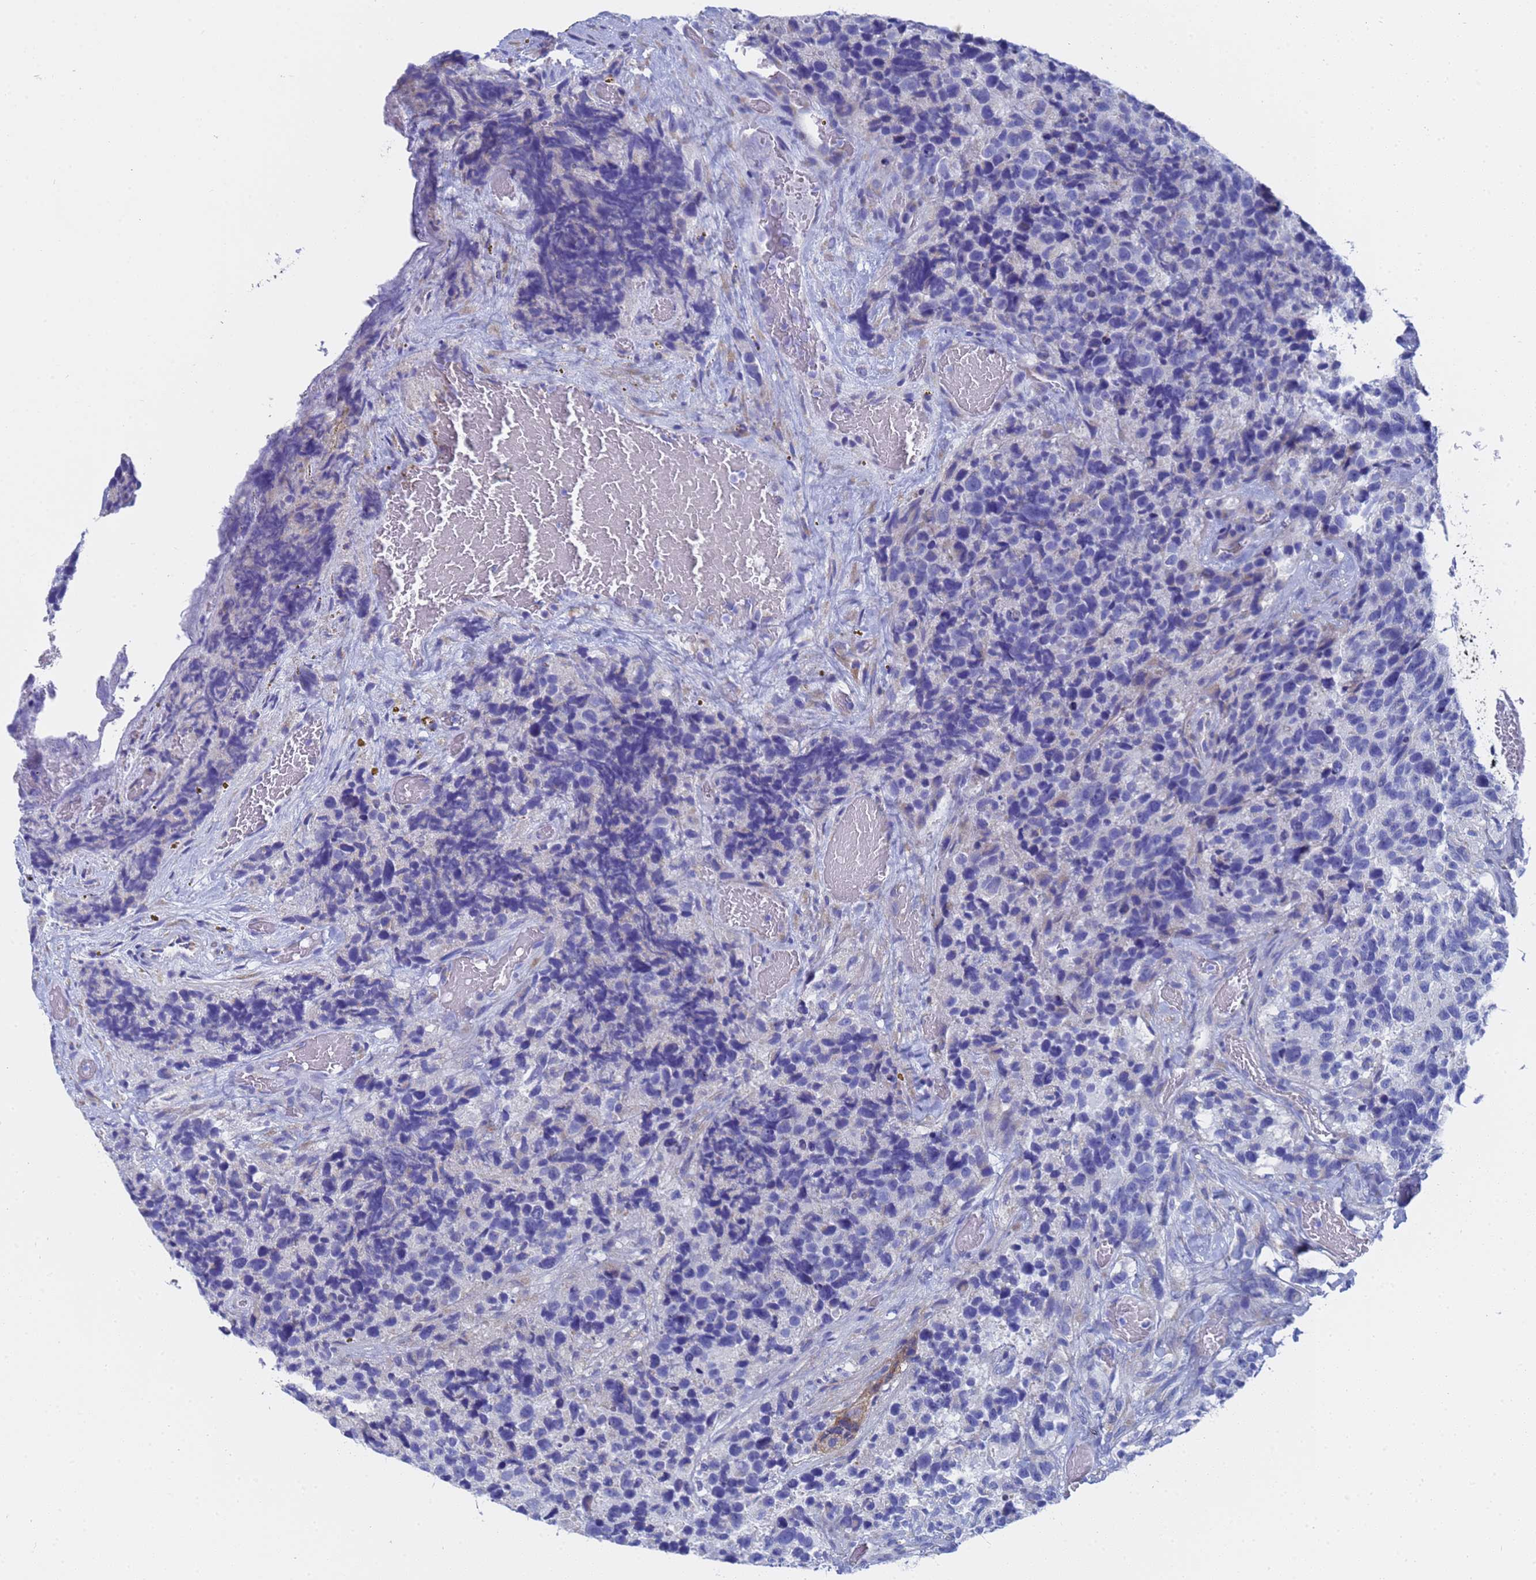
{"staining": {"intensity": "negative", "quantity": "none", "location": "none"}, "tissue": "glioma", "cell_type": "Tumor cells", "image_type": "cancer", "snomed": [{"axis": "morphology", "description": "Glioma, malignant, High grade"}, {"axis": "topography", "description": "Brain"}], "caption": "IHC of human glioma demonstrates no positivity in tumor cells. (DAB (3,3'-diaminobenzidine) immunohistochemistry (IHC) visualized using brightfield microscopy, high magnification).", "gene": "TM4SF4", "patient": {"sex": "male", "age": 69}}